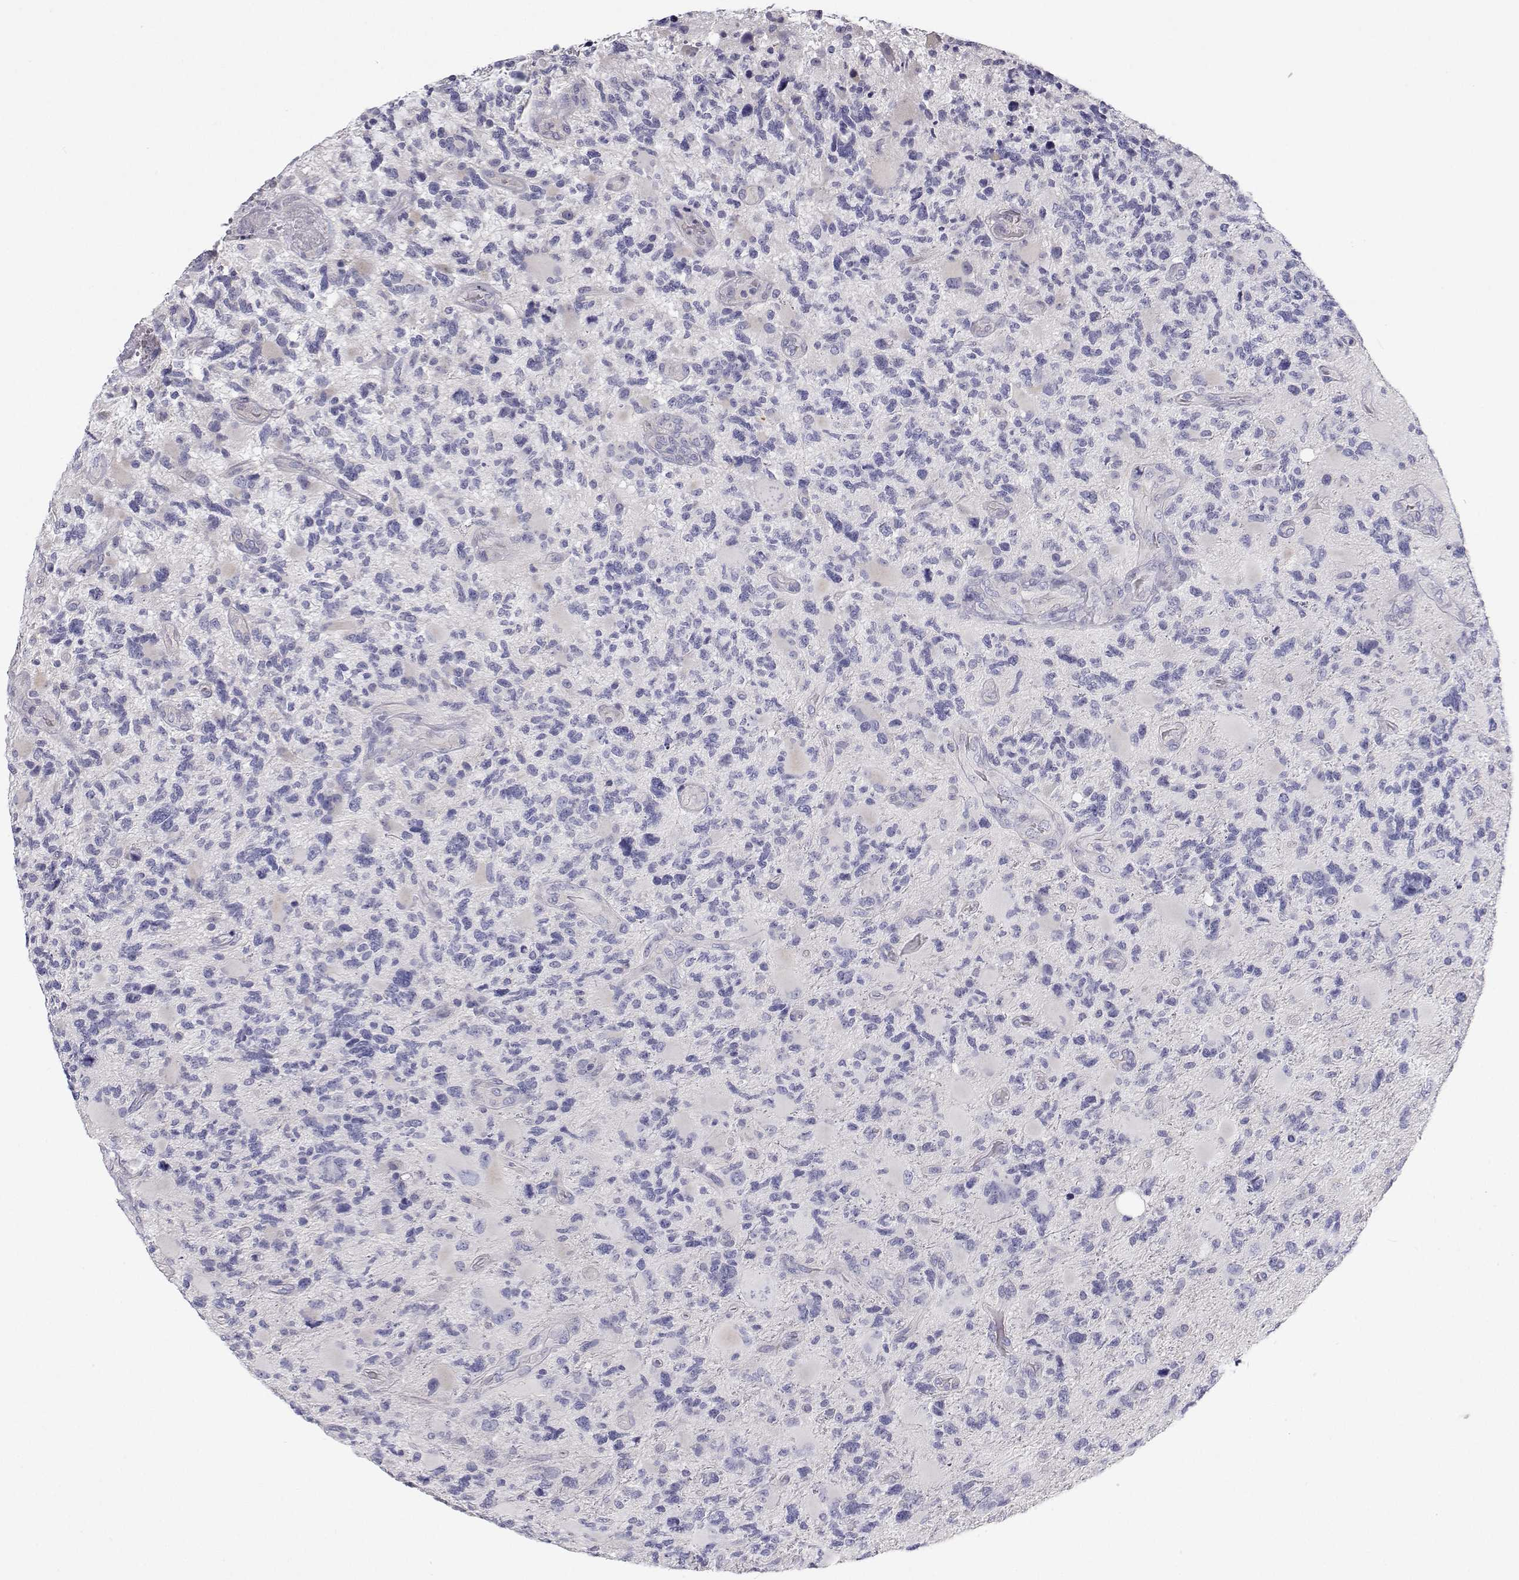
{"staining": {"intensity": "negative", "quantity": "none", "location": "none"}, "tissue": "glioma", "cell_type": "Tumor cells", "image_type": "cancer", "snomed": [{"axis": "morphology", "description": "Glioma, malignant, High grade"}, {"axis": "topography", "description": "Brain"}], "caption": "Immunohistochemistry (IHC) of human malignant high-grade glioma reveals no staining in tumor cells.", "gene": "ANKRD65", "patient": {"sex": "female", "age": 71}}